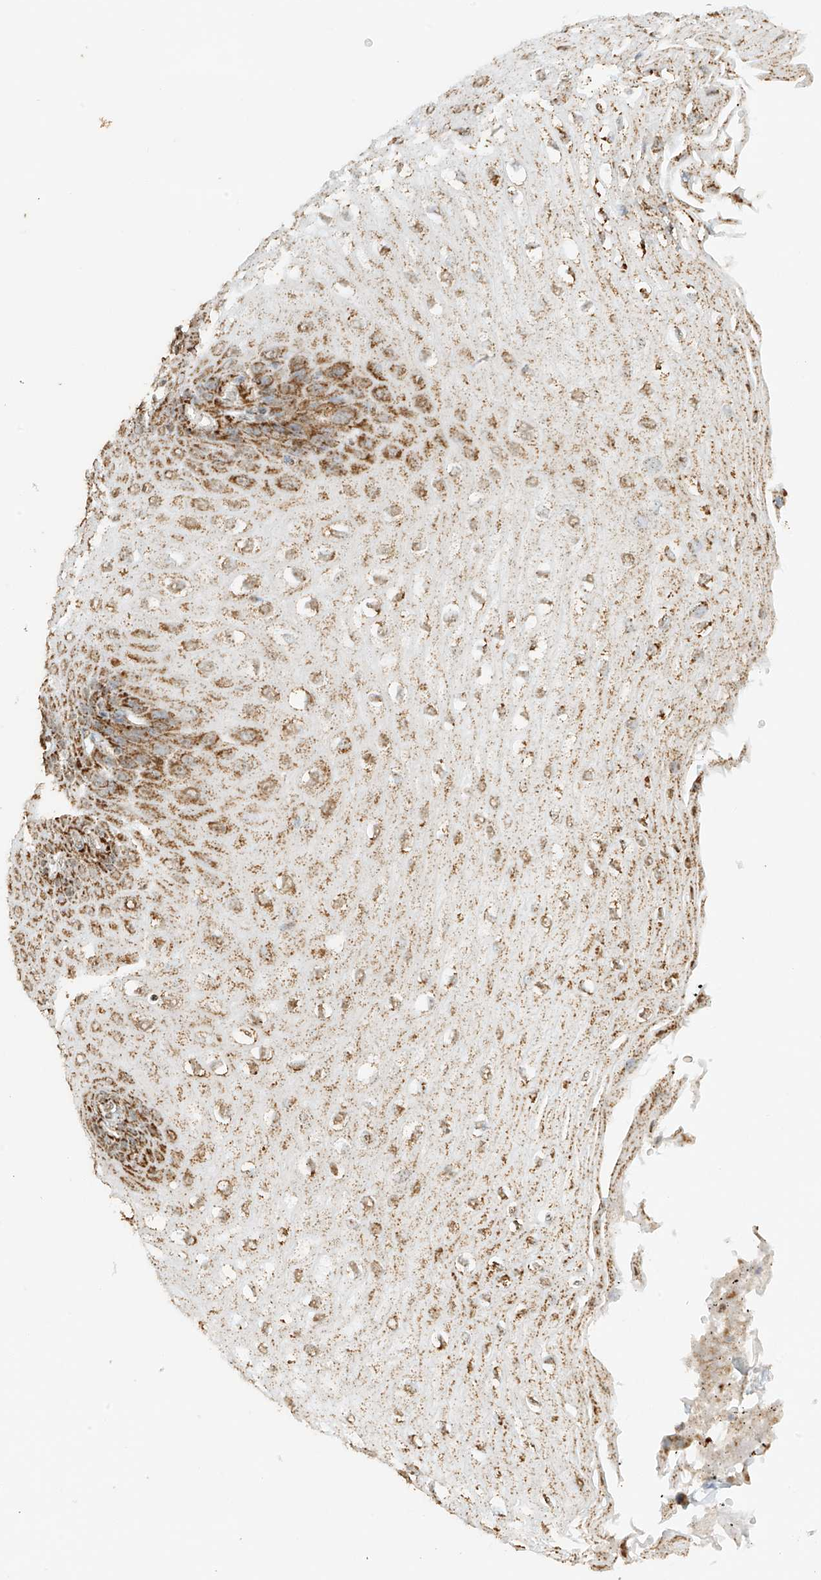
{"staining": {"intensity": "moderate", "quantity": "25%-75%", "location": "cytoplasmic/membranous"}, "tissue": "esophagus", "cell_type": "Squamous epithelial cells", "image_type": "normal", "snomed": [{"axis": "morphology", "description": "Normal tissue, NOS"}, {"axis": "topography", "description": "Esophagus"}], "caption": "Immunohistochemistry micrograph of normal human esophagus stained for a protein (brown), which demonstrates medium levels of moderate cytoplasmic/membranous expression in approximately 25%-75% of squamous epithelial cells.", "gene": "MIPEP", "patient": {"sex": "male", "age": 60}}